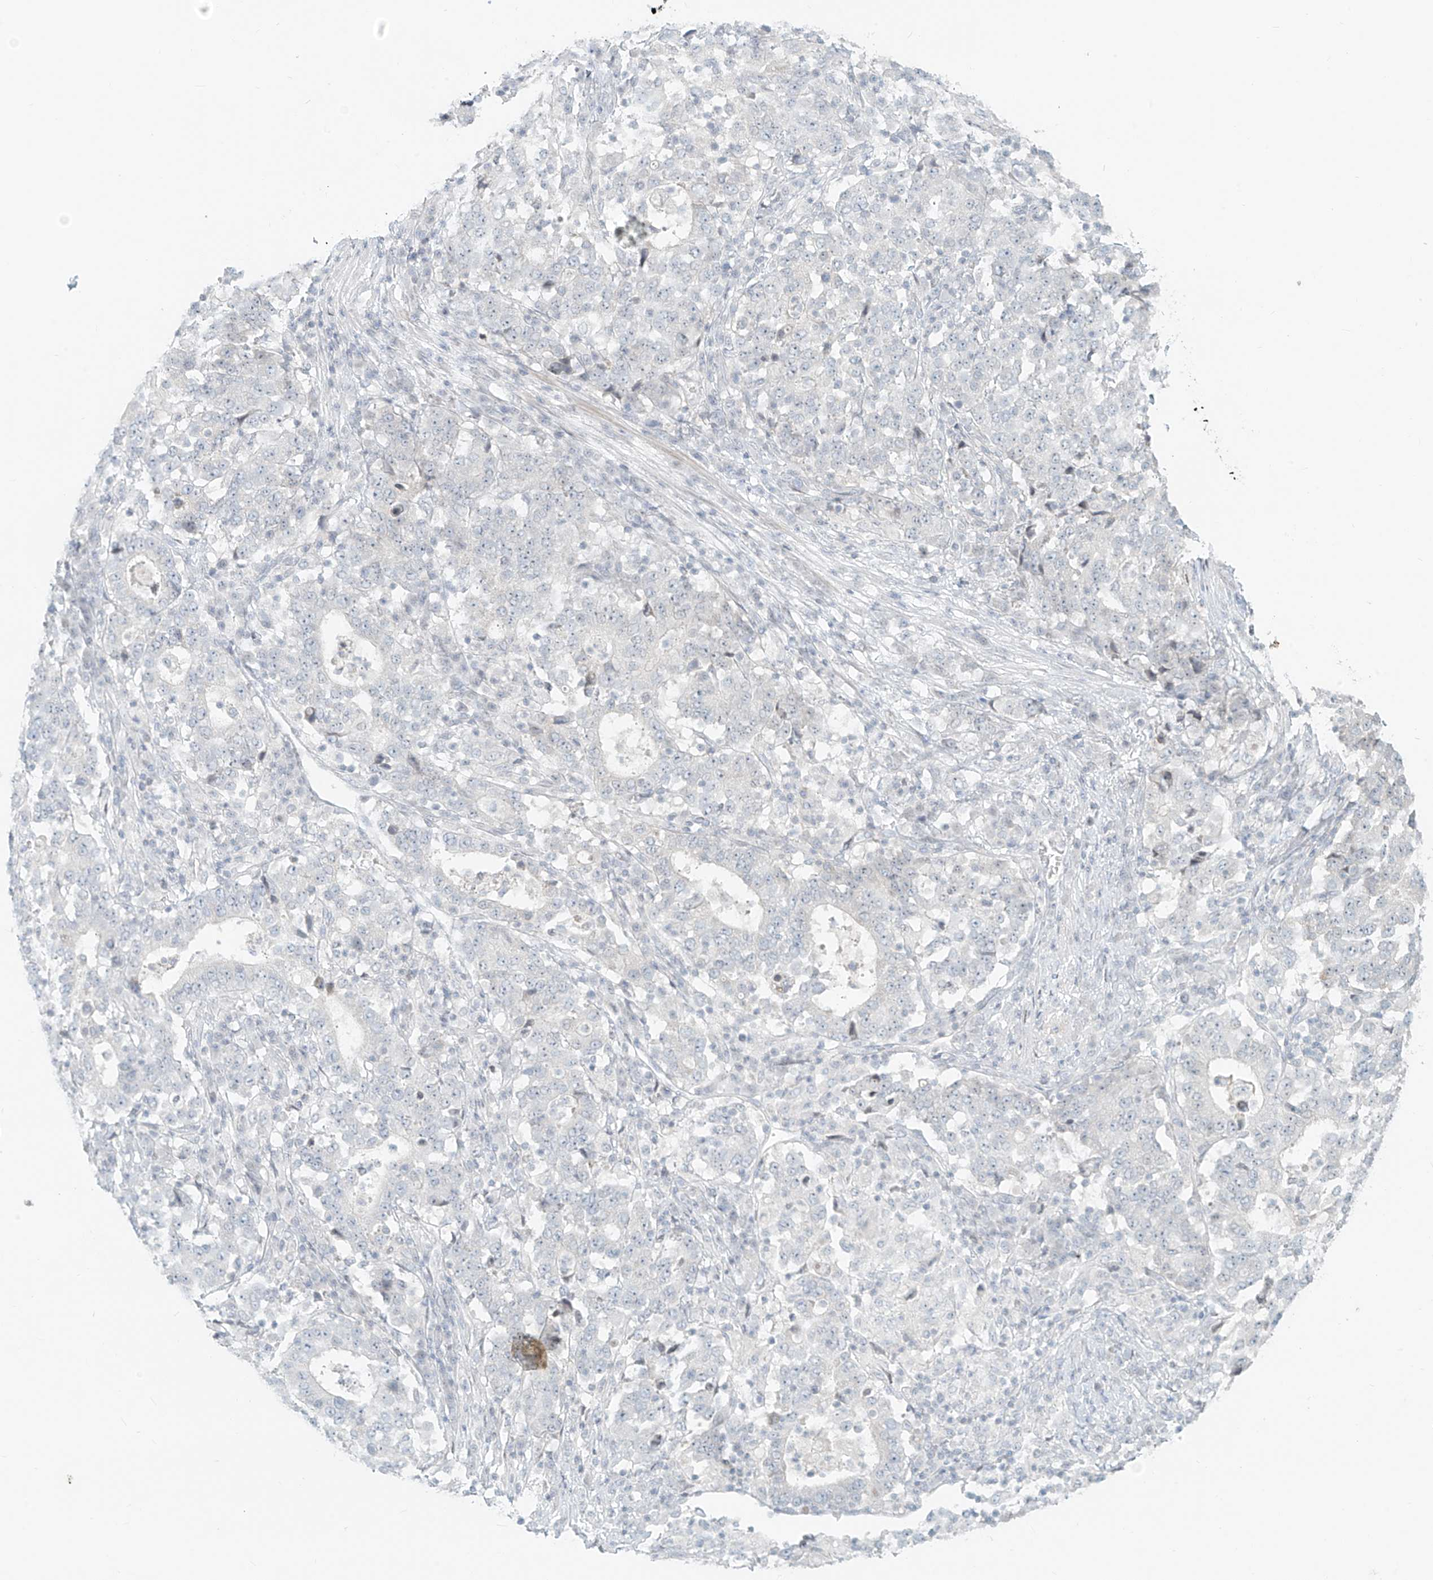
{"staining": {"intensity": "negative", "quantity": "none", "location": "none"}, "tissue": "stomach cancer", "cell_type": "Tumor cells", "image_type": "cancer", "snomed": [{"axis": "morphology", "description": "Adenocarcinoma, NOS"}, {"axis": "topography", "description": "Stomach"}], "caption": "A high-resolution photomicrograph shows immunohistochemistry staining of stomach cancer, which shows no significant staining in tumor cells.", "gene": "OSBPL7", "patient": {"sex": "male", "age": 59}}